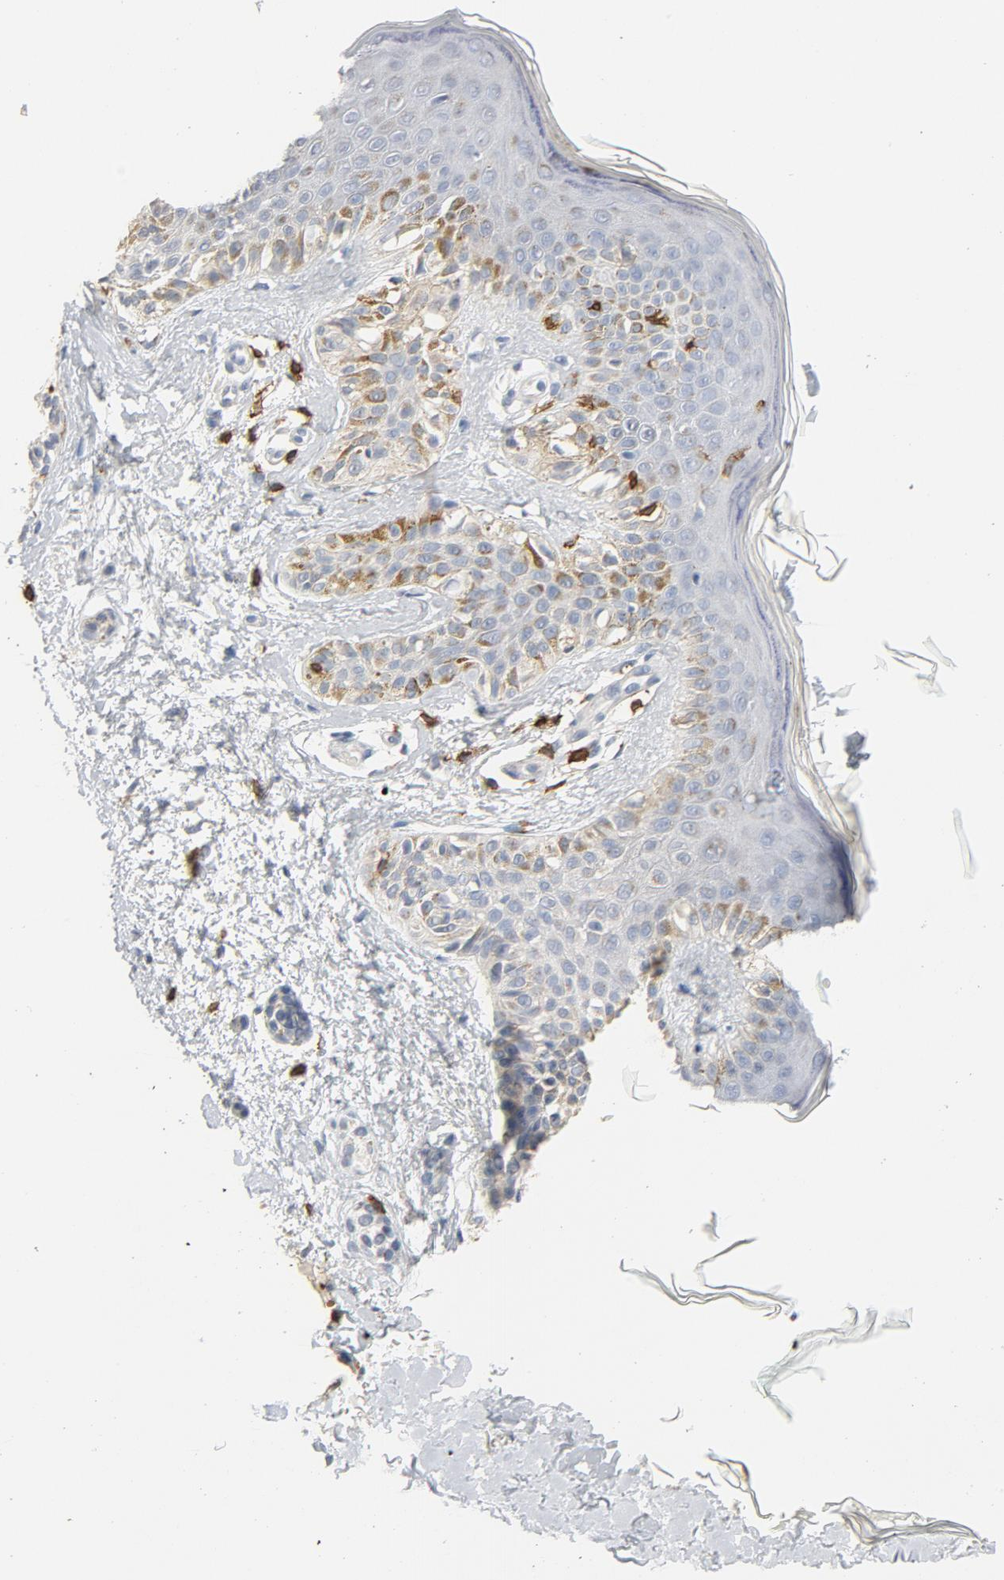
{"staining": {"intensity": "negative", "quantity": "none", "location": "none"}, "tissue": "melanoma", "cell_type": "Tumor cells", "image_type": "cancer", "snomed": [{"axis": "morphology", "description": "Normal tissue, NOS"}, {"axis": "morphology", "description": "Malignant melanoma, NOS"}, {"axis": "topography", "description": "Skin"}], "caption": "Malignant melanoma was stained to show a protein in brown. There is no significant expression in tumor cells. The staining was performed using DAB to visualize the protein expression in brown, while the nuclei were stained in blue with hematoxylin (Magnification: 20x).", "gene": "CD247", "patient": {"sex": "male", "age": 83}}